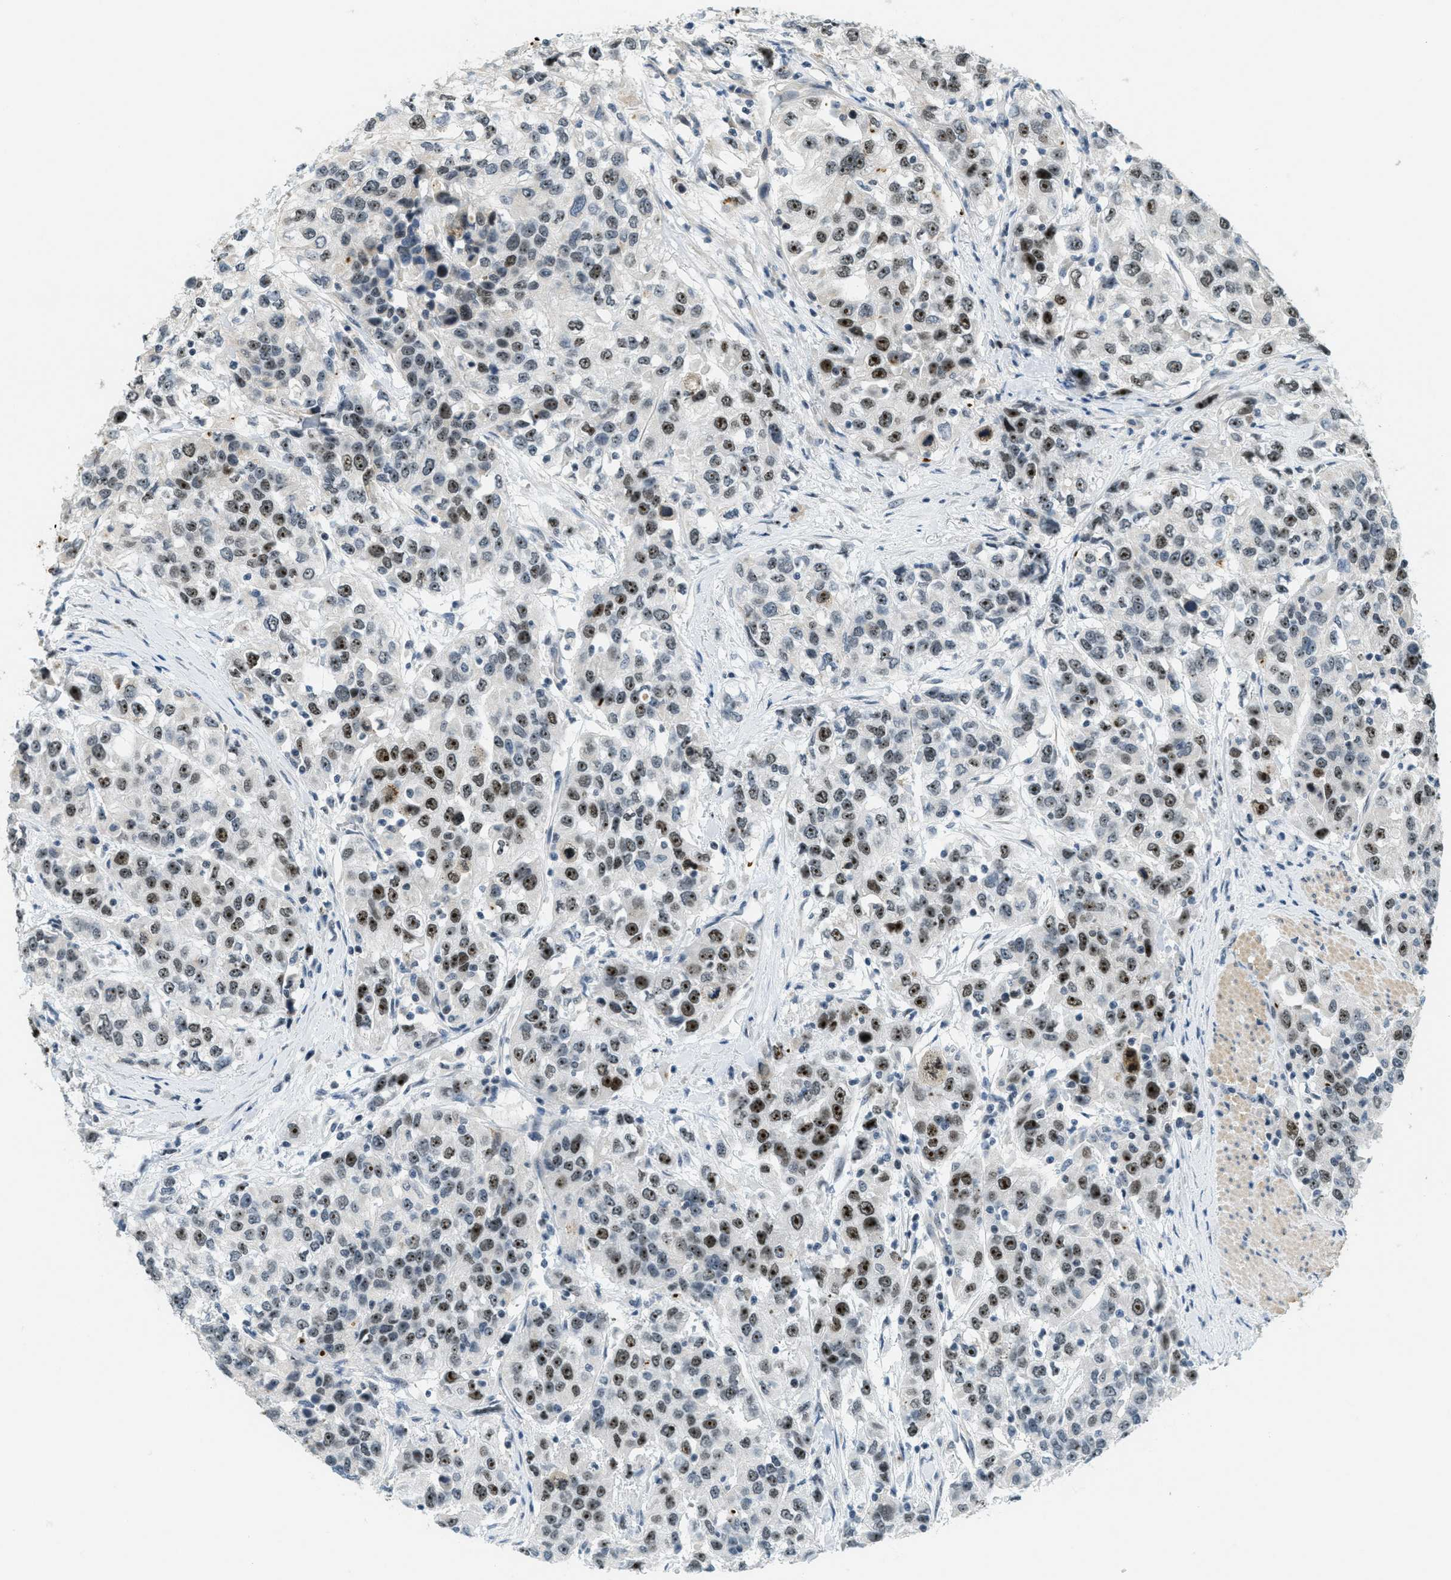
{"staining": {"intensity": "strong", "quantity": "25%-75%", "location": "nuclear"}, "tissue": "urothelial cancer", "cell_type": "Tumor cells", "image_type": "cancer", "snomed": [{"axis": "morphology", "description": "Urothelial carcinoma, High grade"}, {"axis": "topography", "description": "Urinary bladder"}], "caption": "Immunohistochemical staining of urothelial cancer exhibits high levels of strong nuclear positivity in about 25%-75% of tumor cells. The protein of interest is stained brown, and the nuclei are stained in blue (DAB IHC with brightfield microscopy, high magnification).", "gene": "DDX47", "patient": {"sex": "female", "age": 80}}